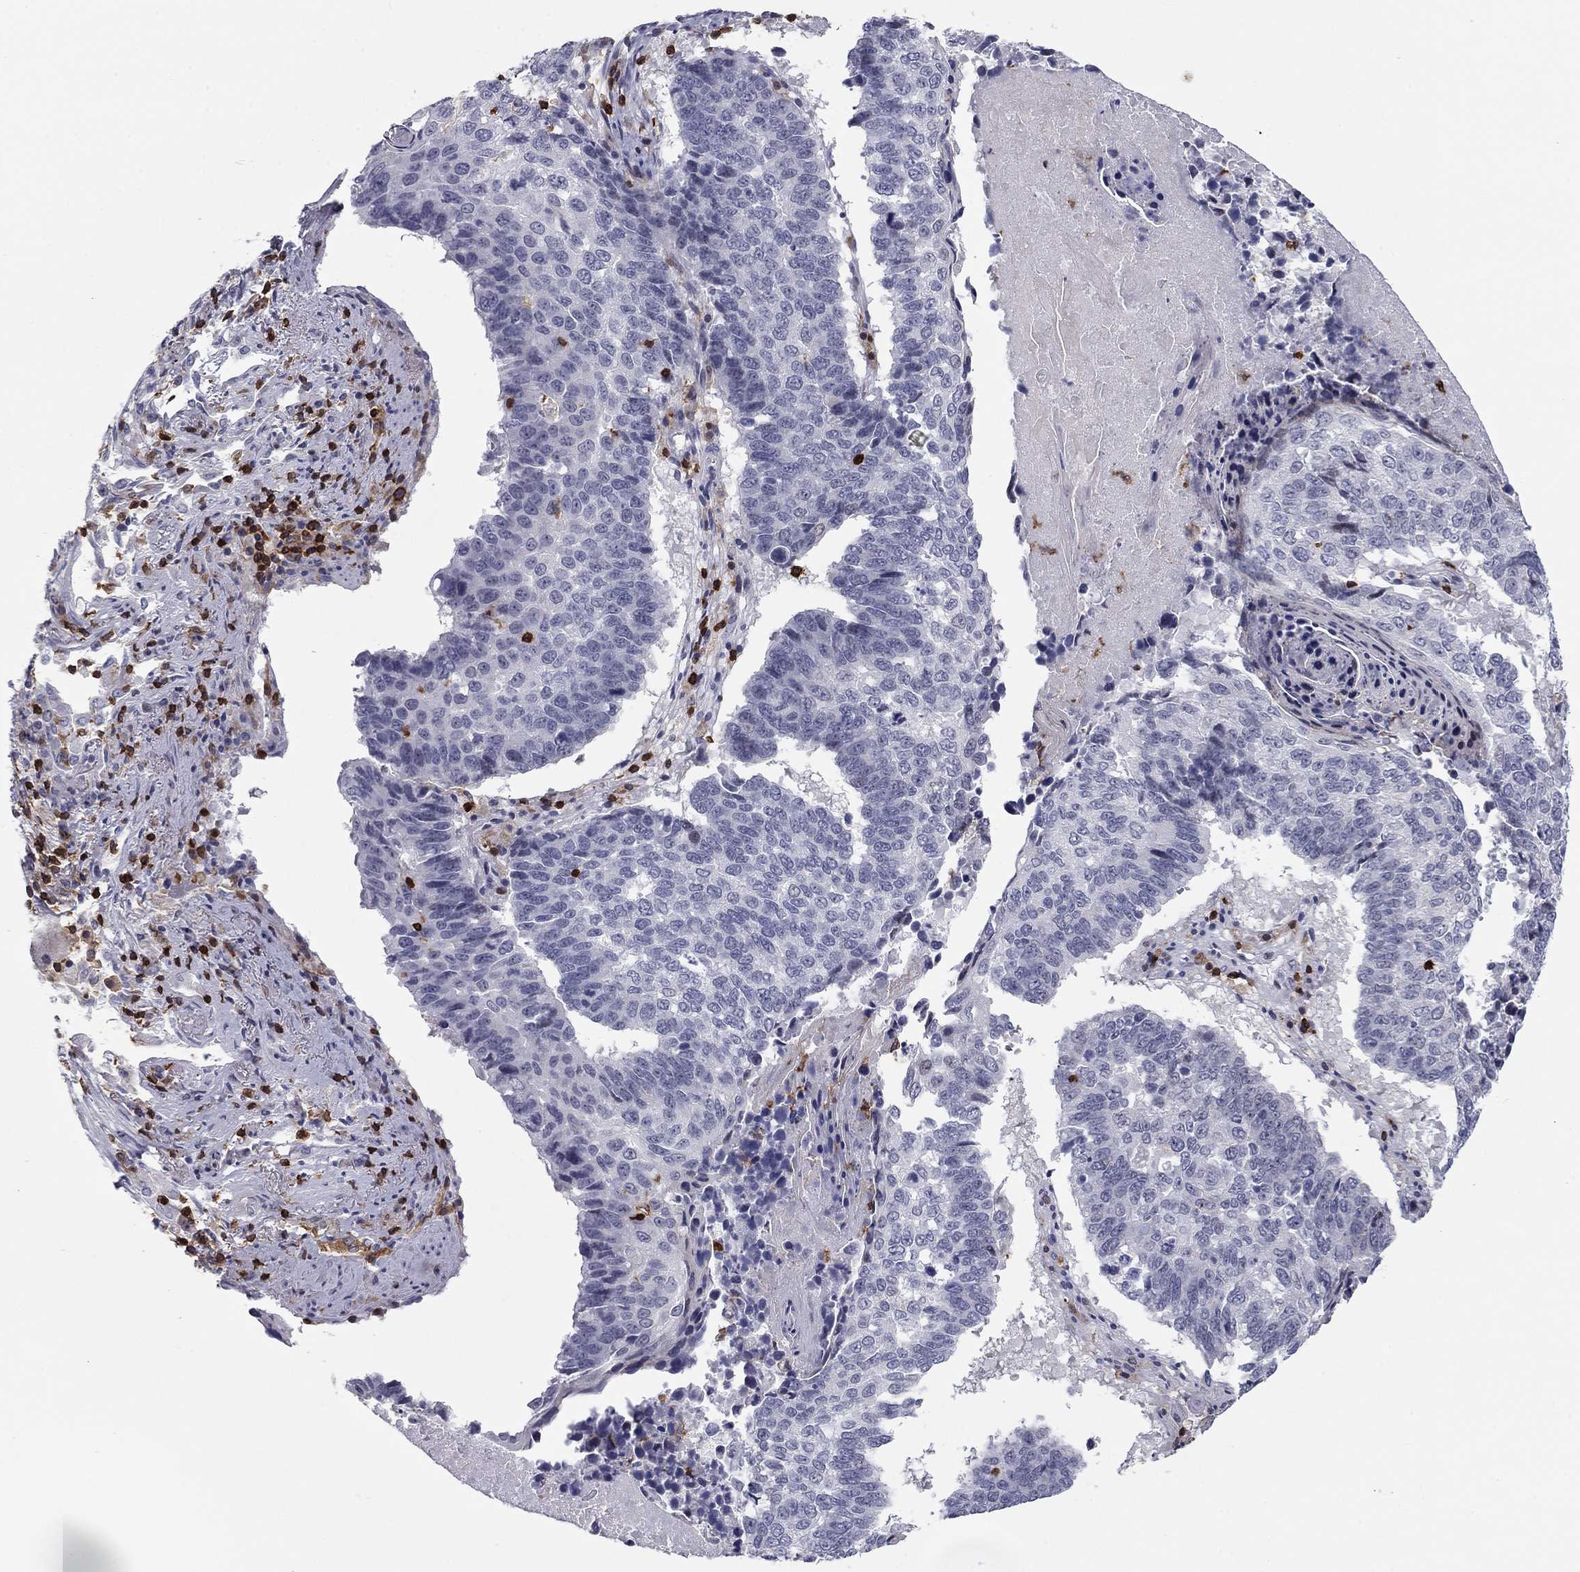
{"staining": {"intensity": "negative", "quantity": "none", "location": "none"}, "tissue": "lung cancer", "cell_type": "Tumor cells", "image_type": "cancer", "snomed": [{"axis": "morphology", "description": "Squamous cell carcinoma, NOS"}, {"axis": "topography", "description": "Lung"}], "caption": "Micrograph shows no protein positivity in tumor cells of lung cancer (squamous cell carcinoma) tissue.", "gene": "ARHGAP27", "patient": {"sex": "male", "age": 73}}